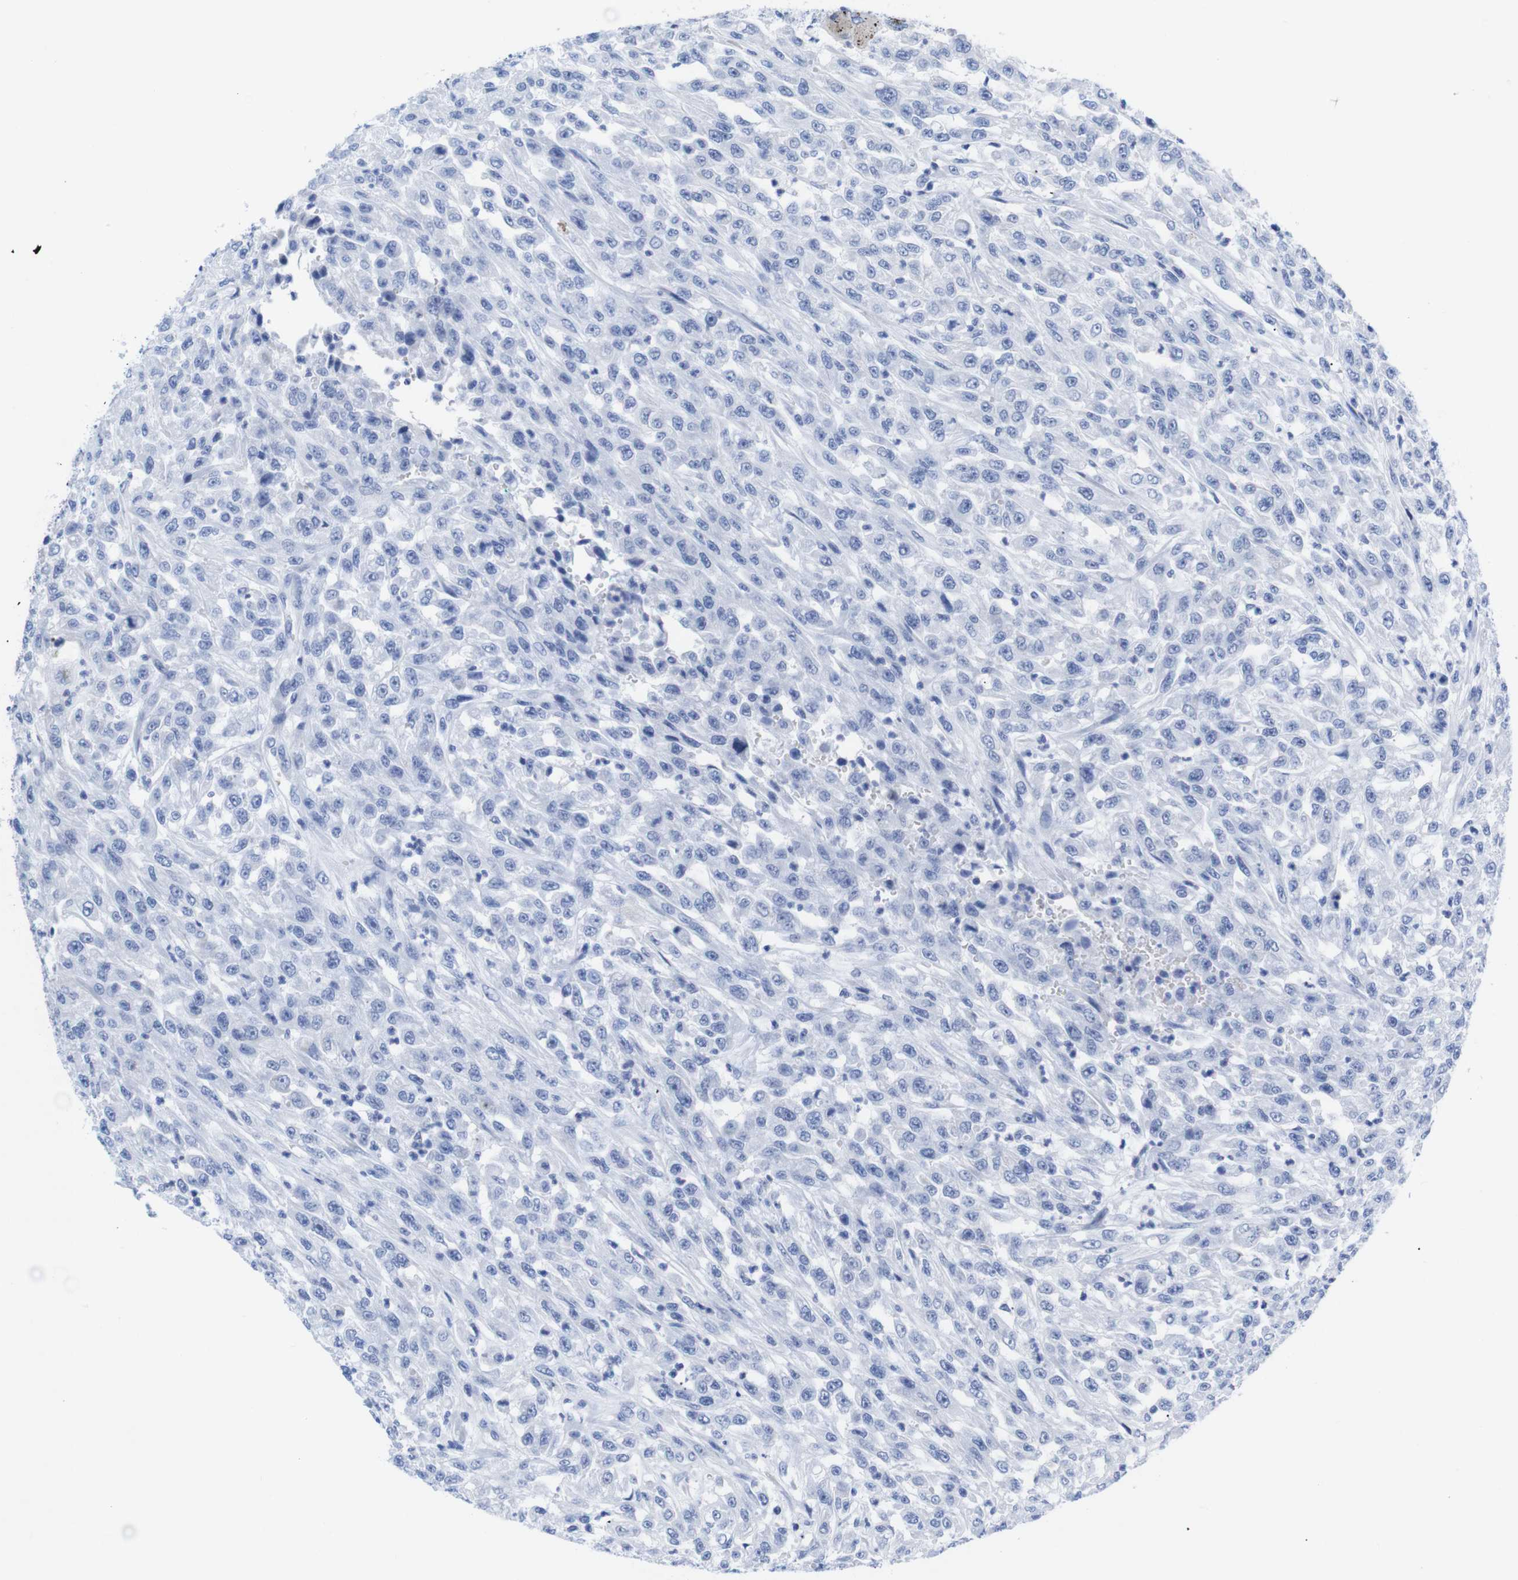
{"staining": {"intensity": "negative", "quantity": "none", "location": "none"}, "tissue": "urothelial cancer", "cell_type": "Tumor cells", "image_type": "cancer", "snomed": [{"axis": "morphology", "description": "Urothelial carcinoma, High grade"}, {"axis": "topography", "description": "Urinary bladder"}], "caption": "This is a image of immunohistochemistry (IHC) staining of high-grade urothelial carcinoma, which shows no expression in tumor cells.", "gene": "LRRC55", "patient": {"sex": "male", "age": 46}}